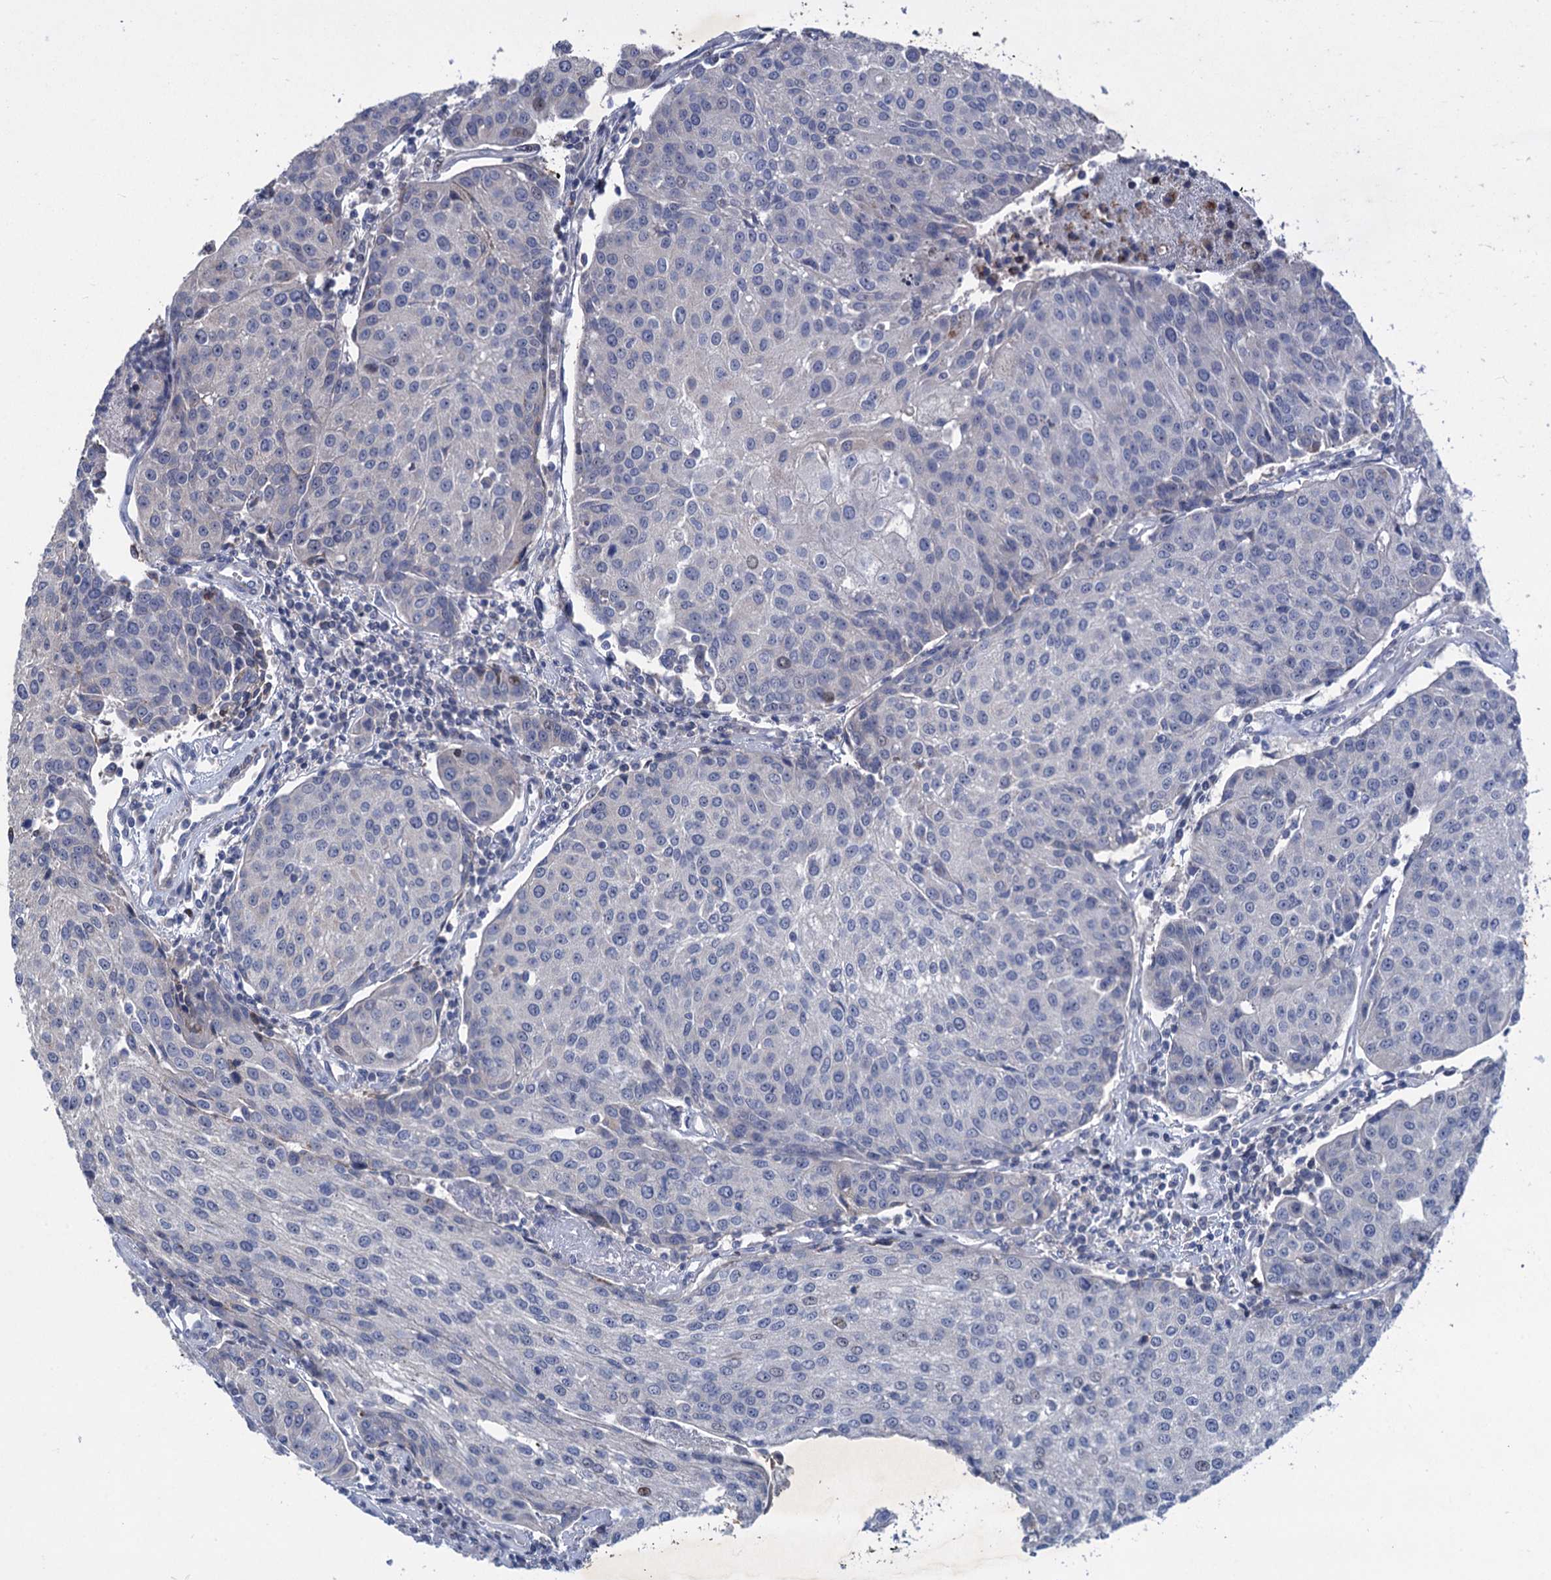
{"staining": {"intensity": "negative", "quantity": "none", "location": "none"}, "tissue": "urothelial cancer", "cell_type": "Tumor cells", "image_type": "cancer", "snomed": [{"axis": "morphology", "description": "Urothelial carcinoma, High grade"}, {"axis": "topography", "description": "Urinary bladder"}], "caption": "An image of human urothelial cancer is negative for staining in tumor cells.", "gene": "ESYT3", "patient": {"sex": "female", "age": 85}}